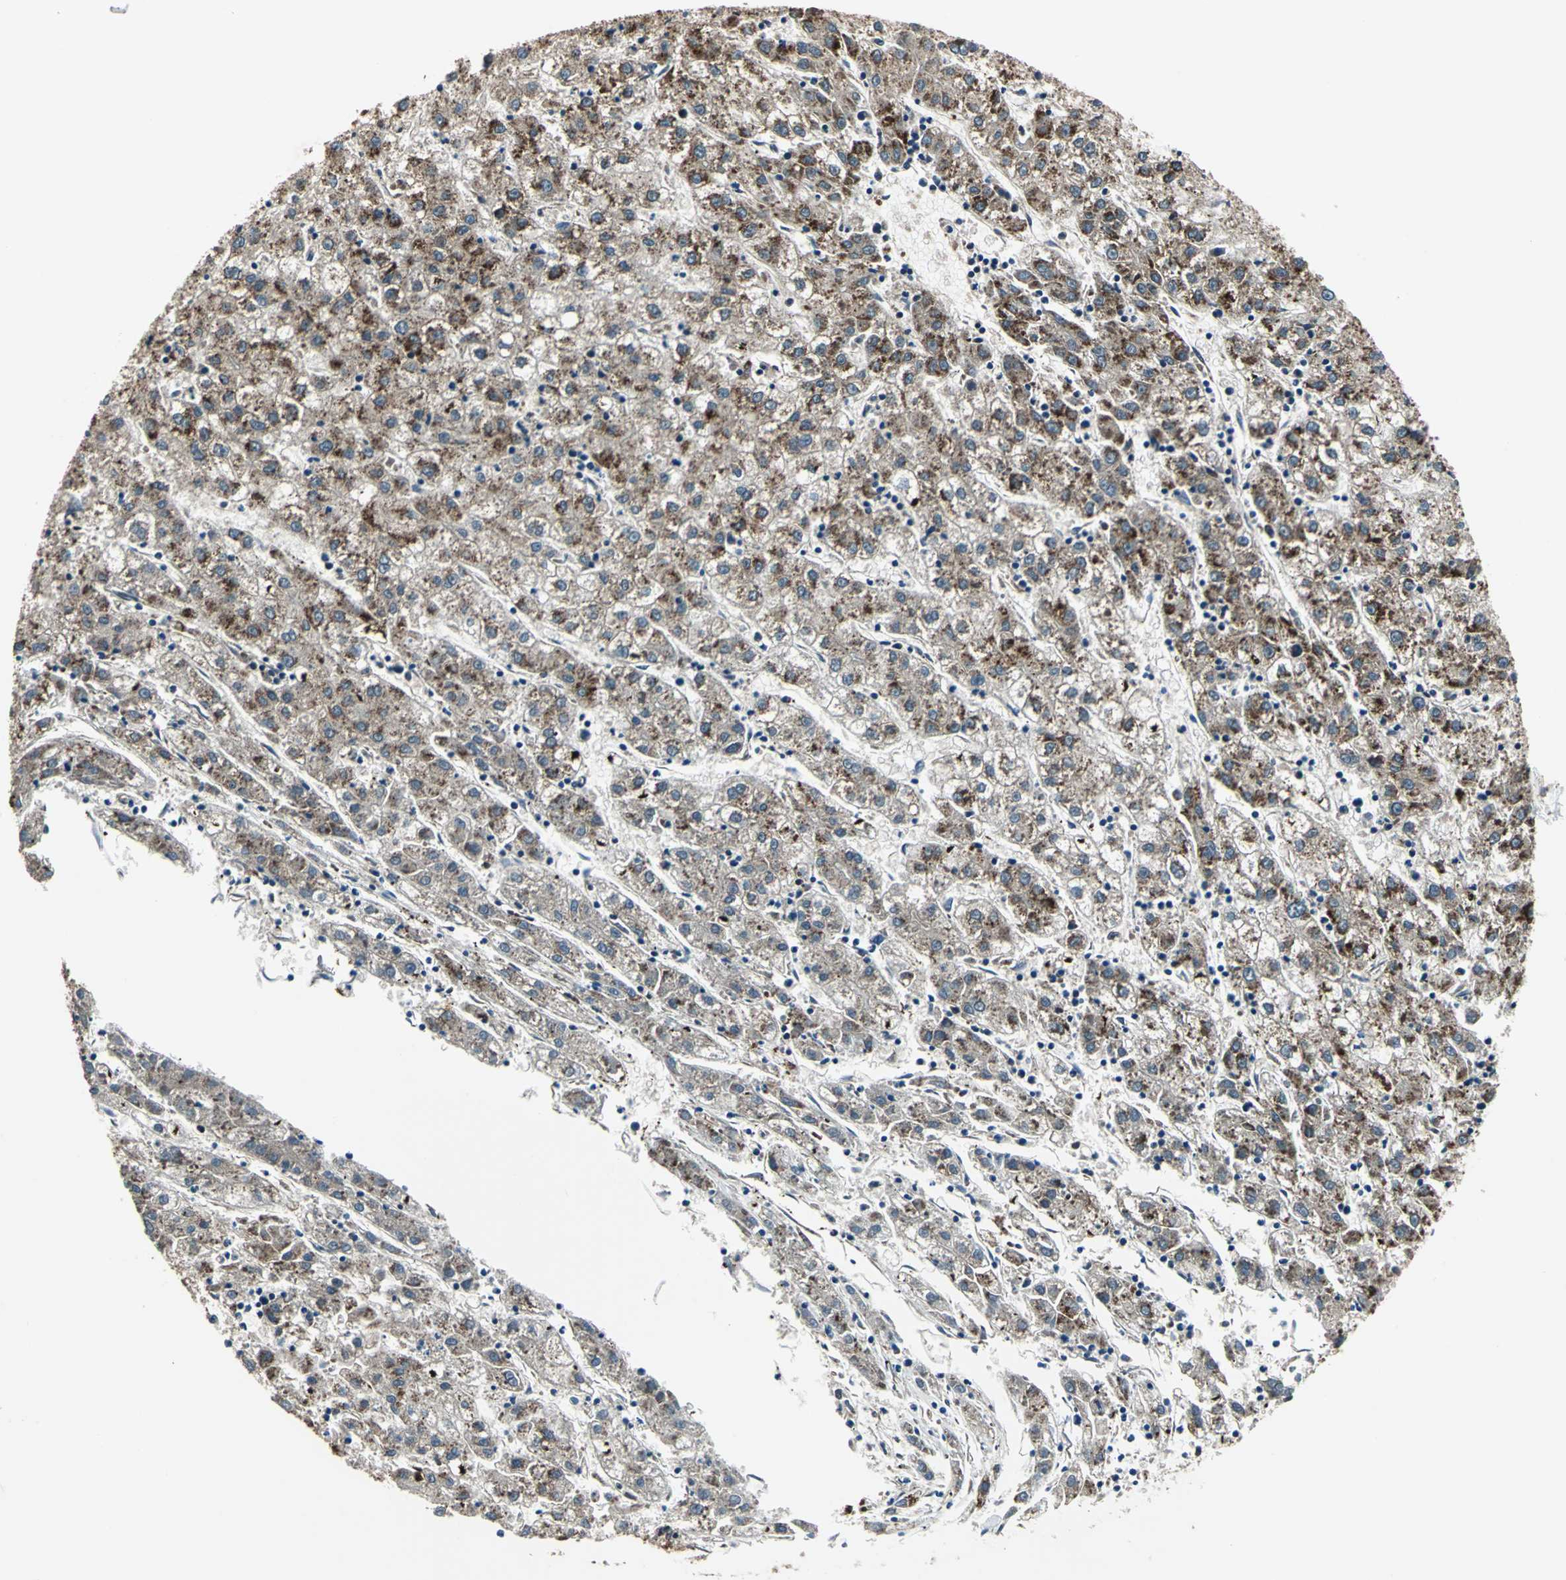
{"staining": {"intensity": "strong", "quantity": "25%-75%", "location": "cytoplasmic/membranous"}, "tissue": "liver cancer", "cell_type": "Tumor cells", "image_type": "cancer", "snomed": [{"axis": "morphology", "description": "Carcinoma, Hepatocellular, NOS"}, {"axis": "topography", "description": "Liver"}], "caption": "Approximately 25%-75% of tumor cells in liver cancer show strong cytoplasmic/membranous protein expression as visualized by brown immunohistochemical staining.", "gene": "AATF", "patient": {"sex": "male", "age": 72}}